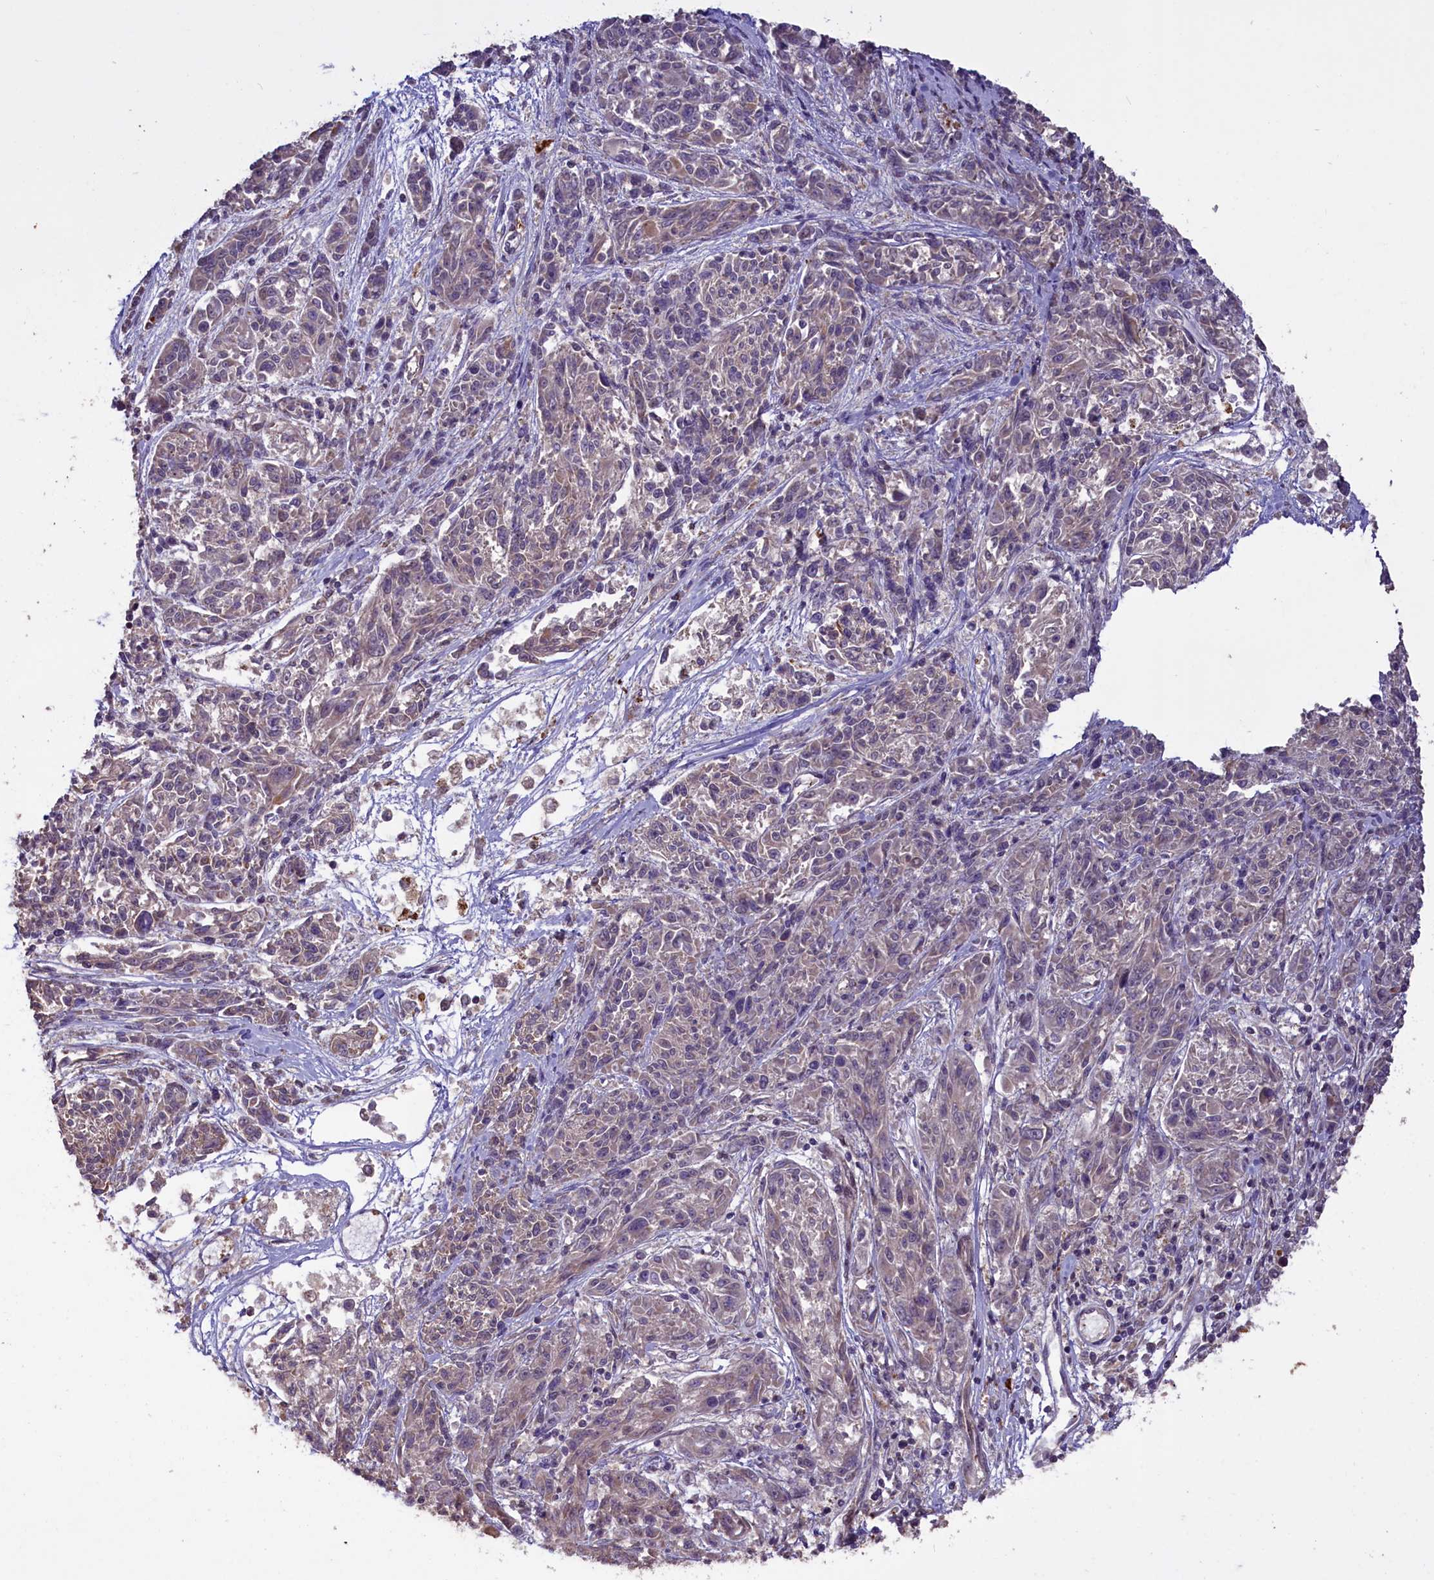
{"staining": {"intensity": "weak", "quantity": "<25%", "location": "cytoplasmic/membranous"}, "tissue": "melanoma", "cell_type": "Tumor cells", "image_type": "cancer", "snomed": [{"axis": "morphology", "description": "Malignant melanoma, NOS"}, {"axis": "topography", "description": "Skin"}], "caption": "This is a micrograph of immunohistochemistry staining of malignant melanoma, which shows no positivity in tumor cells.", "gene": "FUZ", "patient": {"sex": "male", "age": 53}}